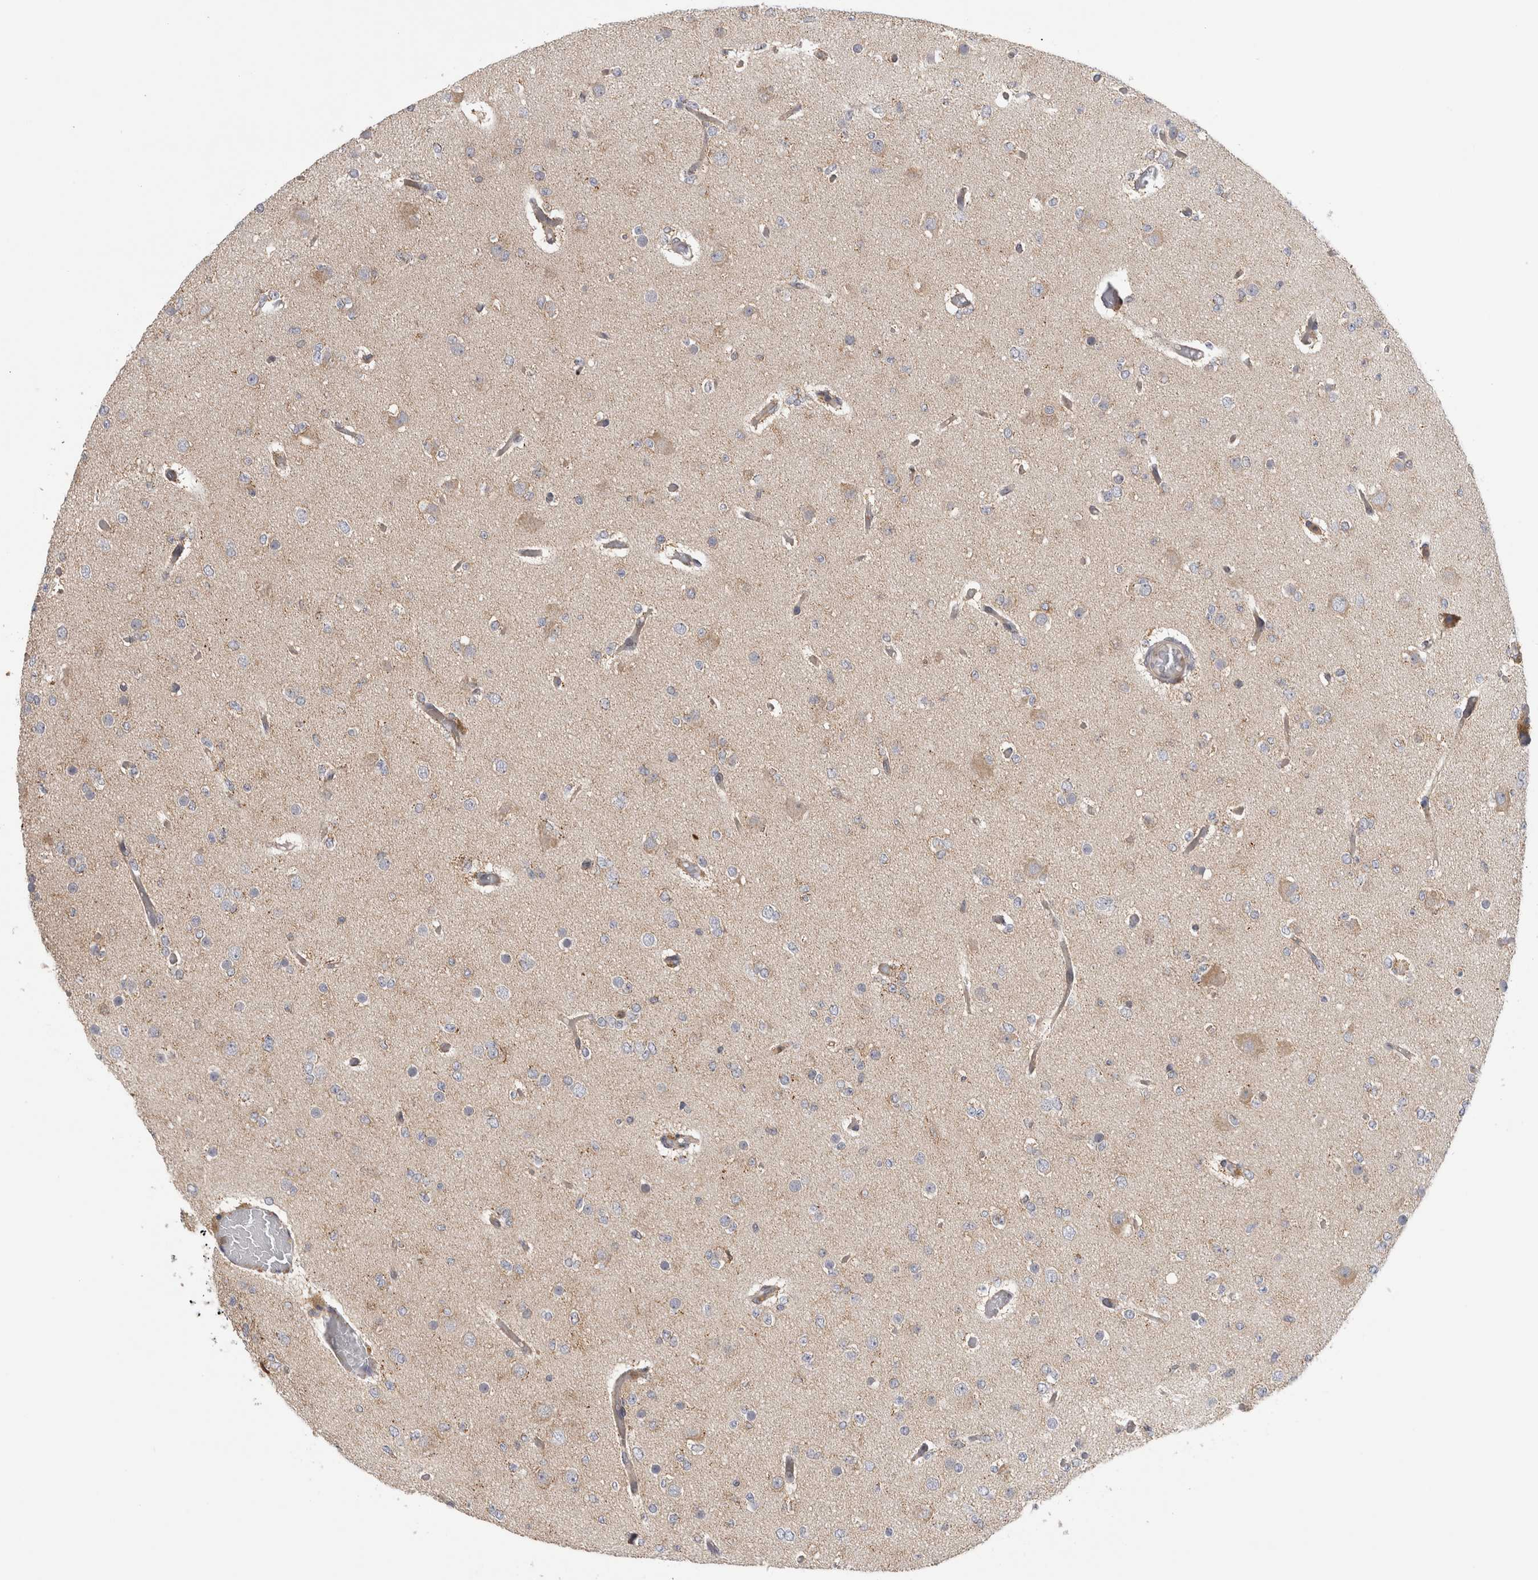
{"staining": {"intensity": "negative", "quantity": "none", "location": "none"}, "tissue": "glioma", "cell_type": "Tumor cells", "image_type": "cancer", "snomed": [{"axis": "morphology", "description": "Glioma, malignant, Low grade"}, {"axis": "topography", "description": "Brain"}], "caption": "Human low-grade glioma (malignant) stained for a protein using IHC shows no expression in tumor cells.", "gene": "GRIK2", "patient": {"sex": "female", "age": 22}}